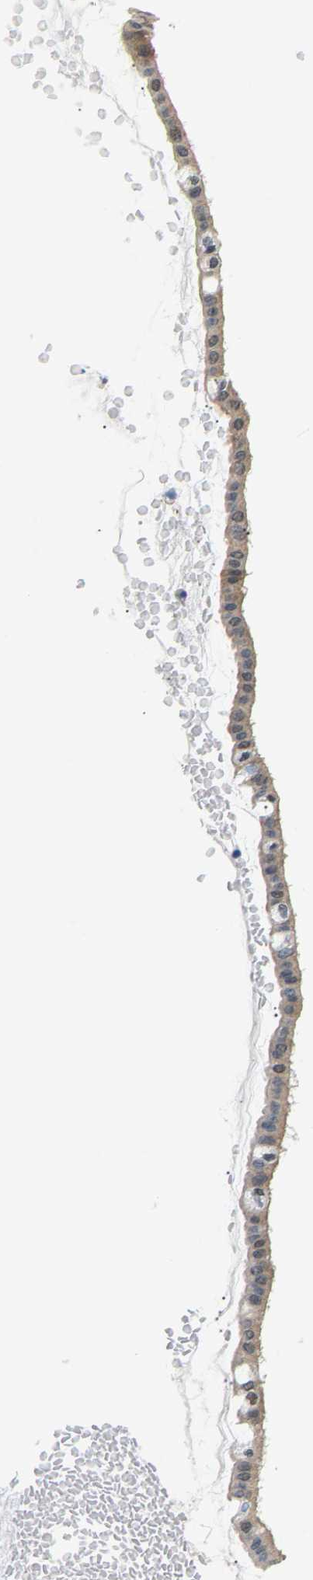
{"staining": {"intensity": "weak", "quantity": ">75%", "location": "cytoplasmic/membranous"}, "tissue": "ovarian cancer", "cell_type": "Tumor cells", "image_type": "cancer", "snomed": [{"axis": "morphology", "description": "Cystadenocarcinoma, mucinous, NOS"}, {"axis": "topography", "description": "Ovary"}], "caption": "IHC (DAB (3,3'-diaminobenzidine)) staining of ovarian cancer (mucinous cystadenocarcinoma) exhibits weak cytoplasmic/membranous protein expression in approximately >75% of tumor cells. The staining was performed using DAB (3,3'-diaminobenzidine) to visualize the protein expression in brown, while the nuclei were stained in blue with hematoxylin (Magnification: 20x).", "gene": "ARHGEF12", "patient": {"sex": "female", "age": 73}}